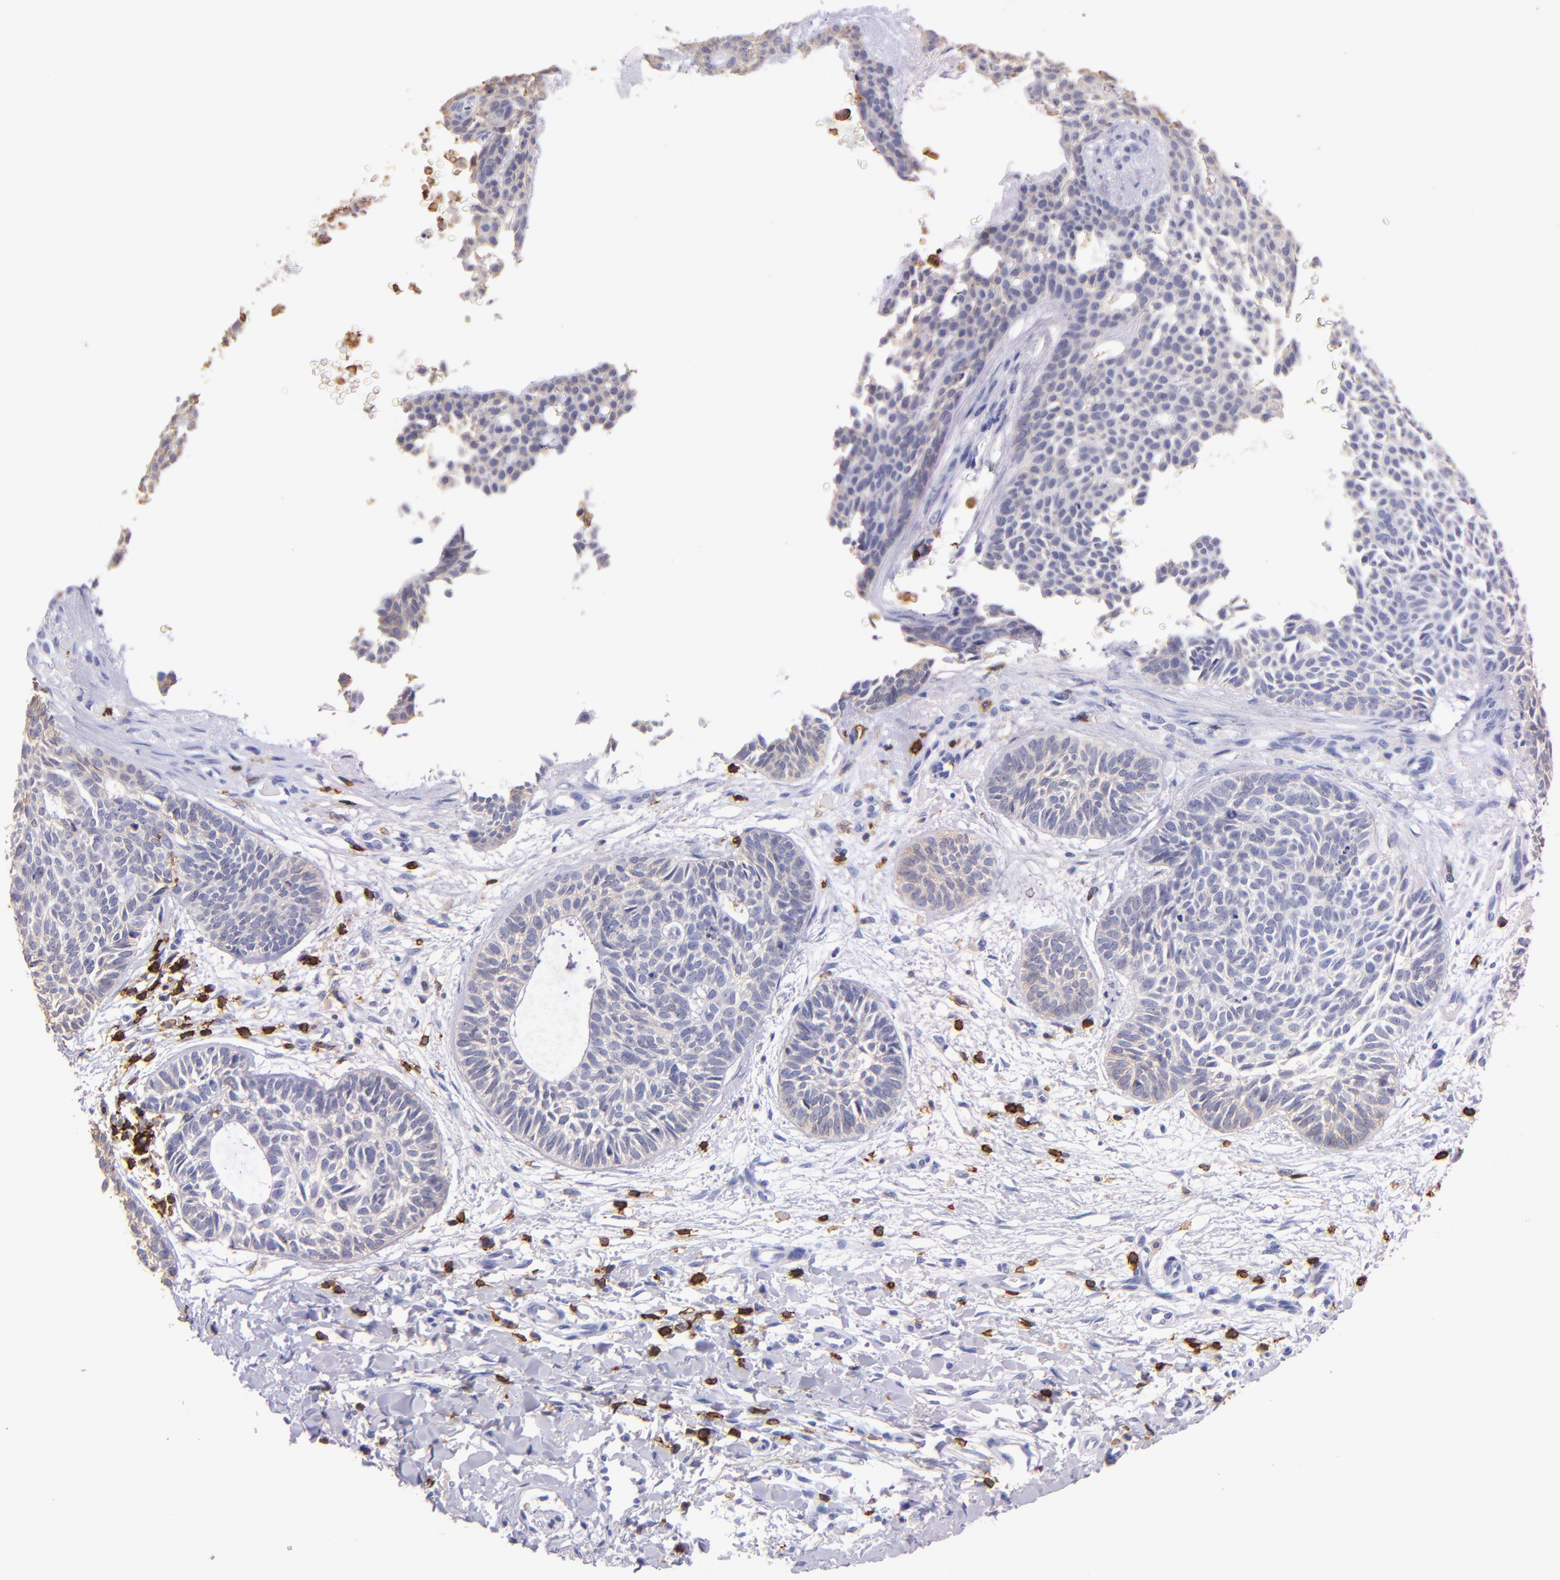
{"staining": {"intensity": "negative", "quantity": "none", "location": "none"}, "tissue": "skin cancer", "cell_type": "Tumor cells", "image_type": "cancer", "snomed": [{"axis": "morphology", "description": "Basal cell carcinoma"}, {"axis": "topography", "description": "Skin"}], "caption": "DAB immunohistochemical staining of skin cancer (basal cell carcinoma) demonstrates no significant staining in tumor cells.", "gene": "SPN", "patient": {"sex": "male", "age": 75}}